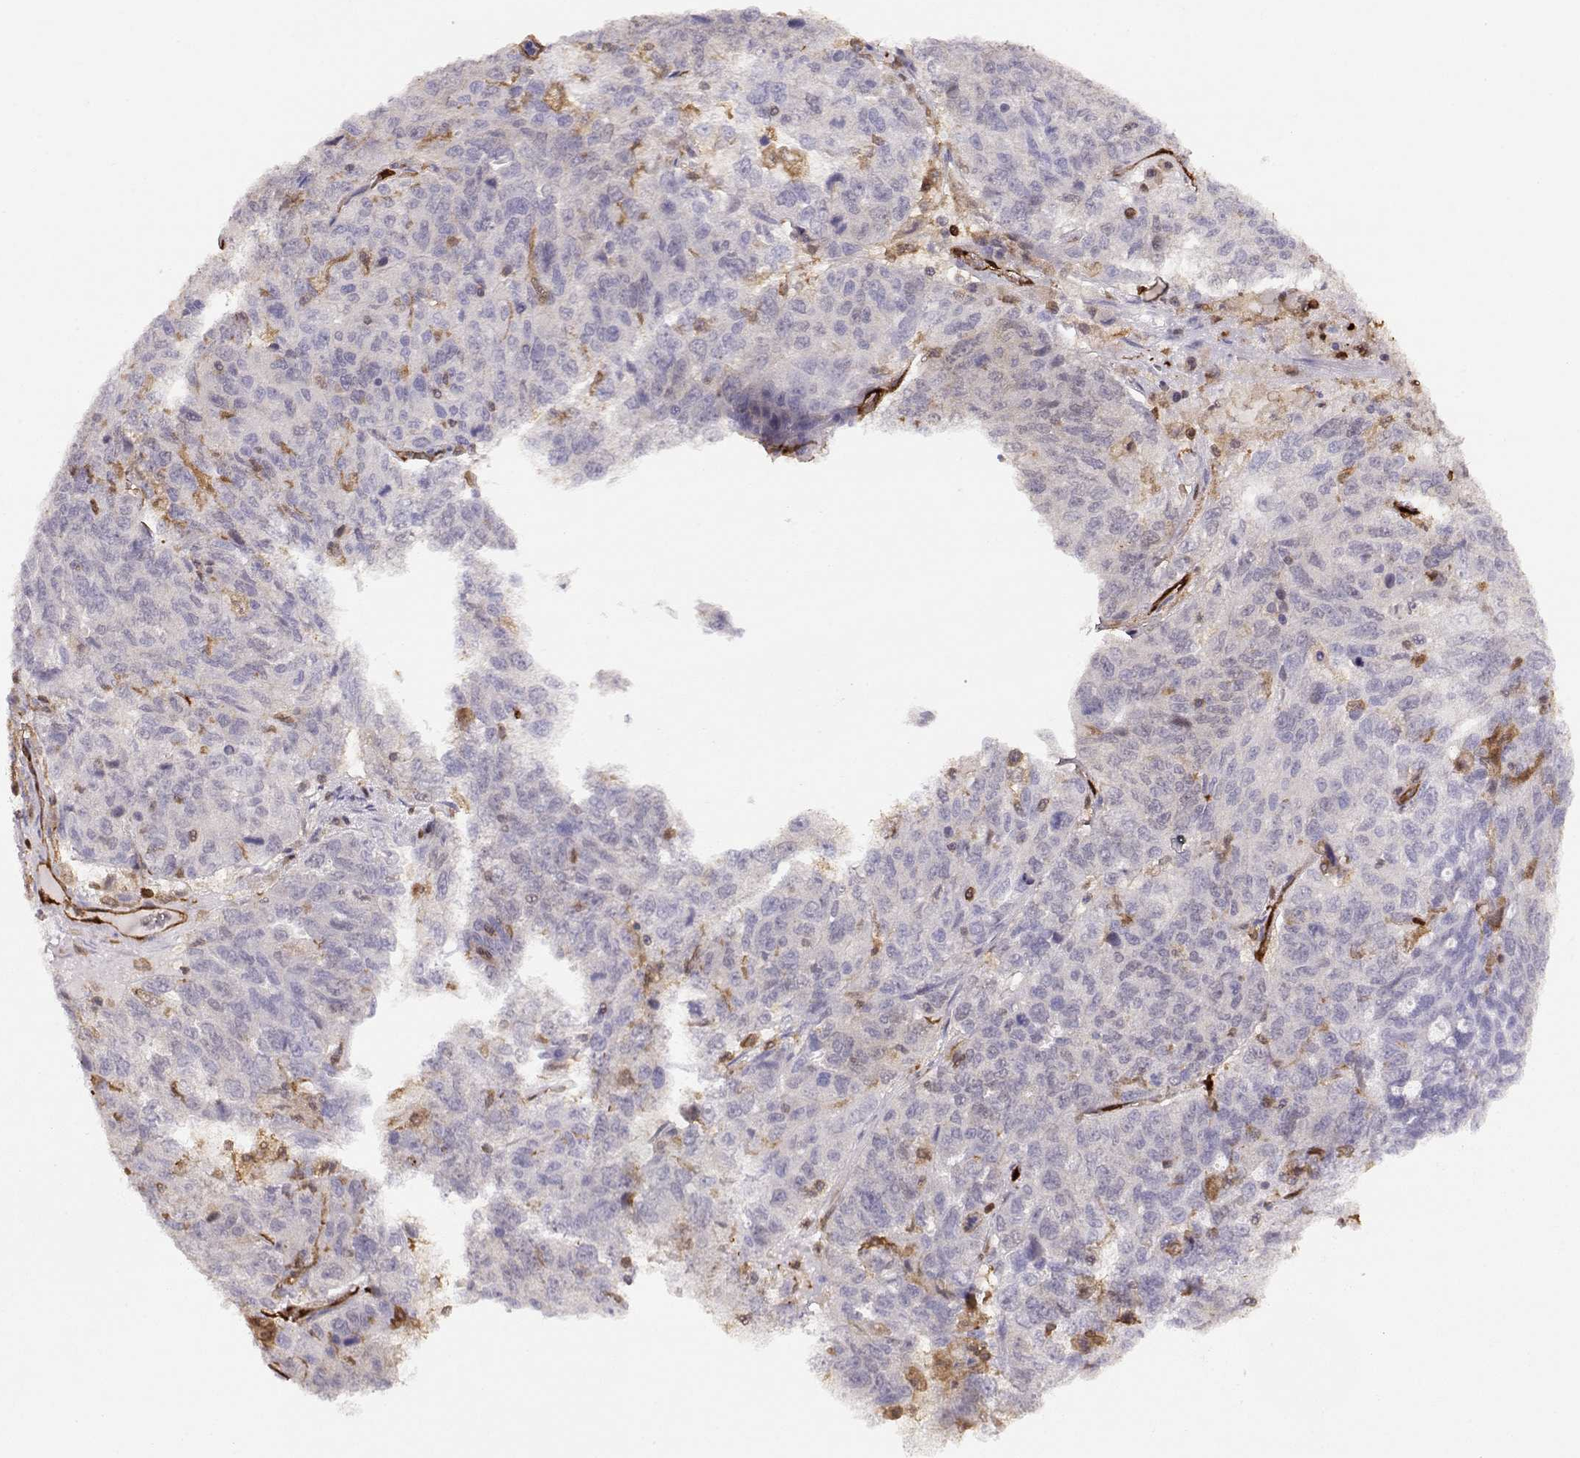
{"staining": {"intensity": "negative", "quantity": "none", "location": "none"}, "tissue": "ovarian cancer", "cell_type": "Tumor cells", "image_type": "cancer", "snomed": [{"axis": "morphology", "description": "Cystadenocarcinoma, serous, NOS"}, {"axis": "topography", "description": "Ovary"}], "caption": "Tumor cells are negative for protein expression in human serous cystadenocarcinoma (ovarian).", "gene": "PNP", "patient": {"sex": "female", "age": 71}}